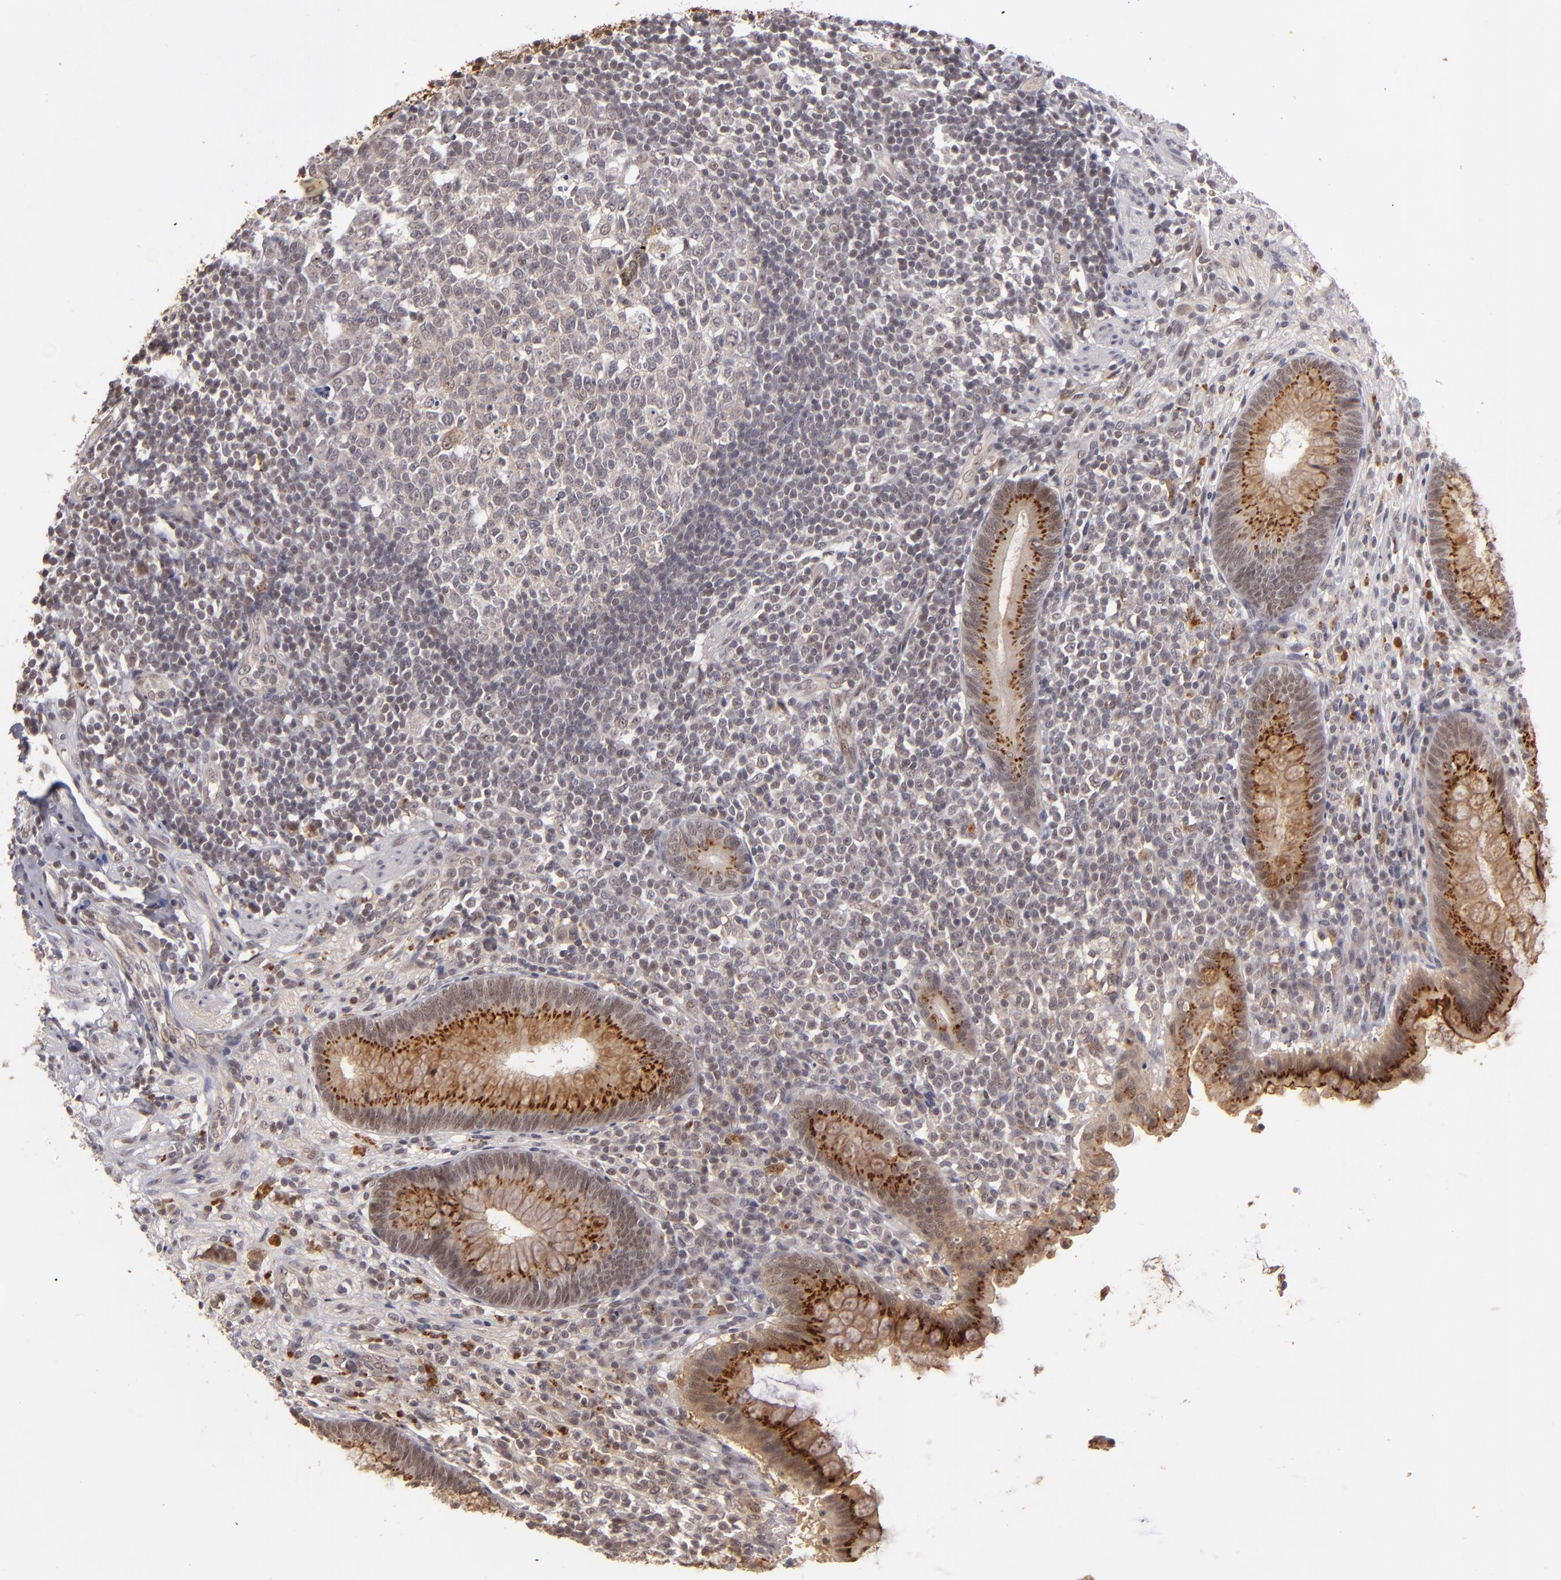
{"staining": {"intensity": "strong", "quantity": "25%-75%", "location": "cytoplasmic/membranous"}, "tissue": "appendix", "cell_type": "Glandular cells", "image_type": "normal", "snomed": [{"axis": "morphology", "description": "Normal tissue, NOS"}, {"axis": "topography", "description": "Appendix"}], "caption": "The image shows staining of normal appendix, revealing strong cytoplasmic/membranous protein positivity (brown color) within glandular cells. (DAB (3,3'-diaminobenzidine) = brown stain, brightfield microscopy at high magnification).", "gene": "DFFA", "patient": {"sex": "female", "age": 66}}